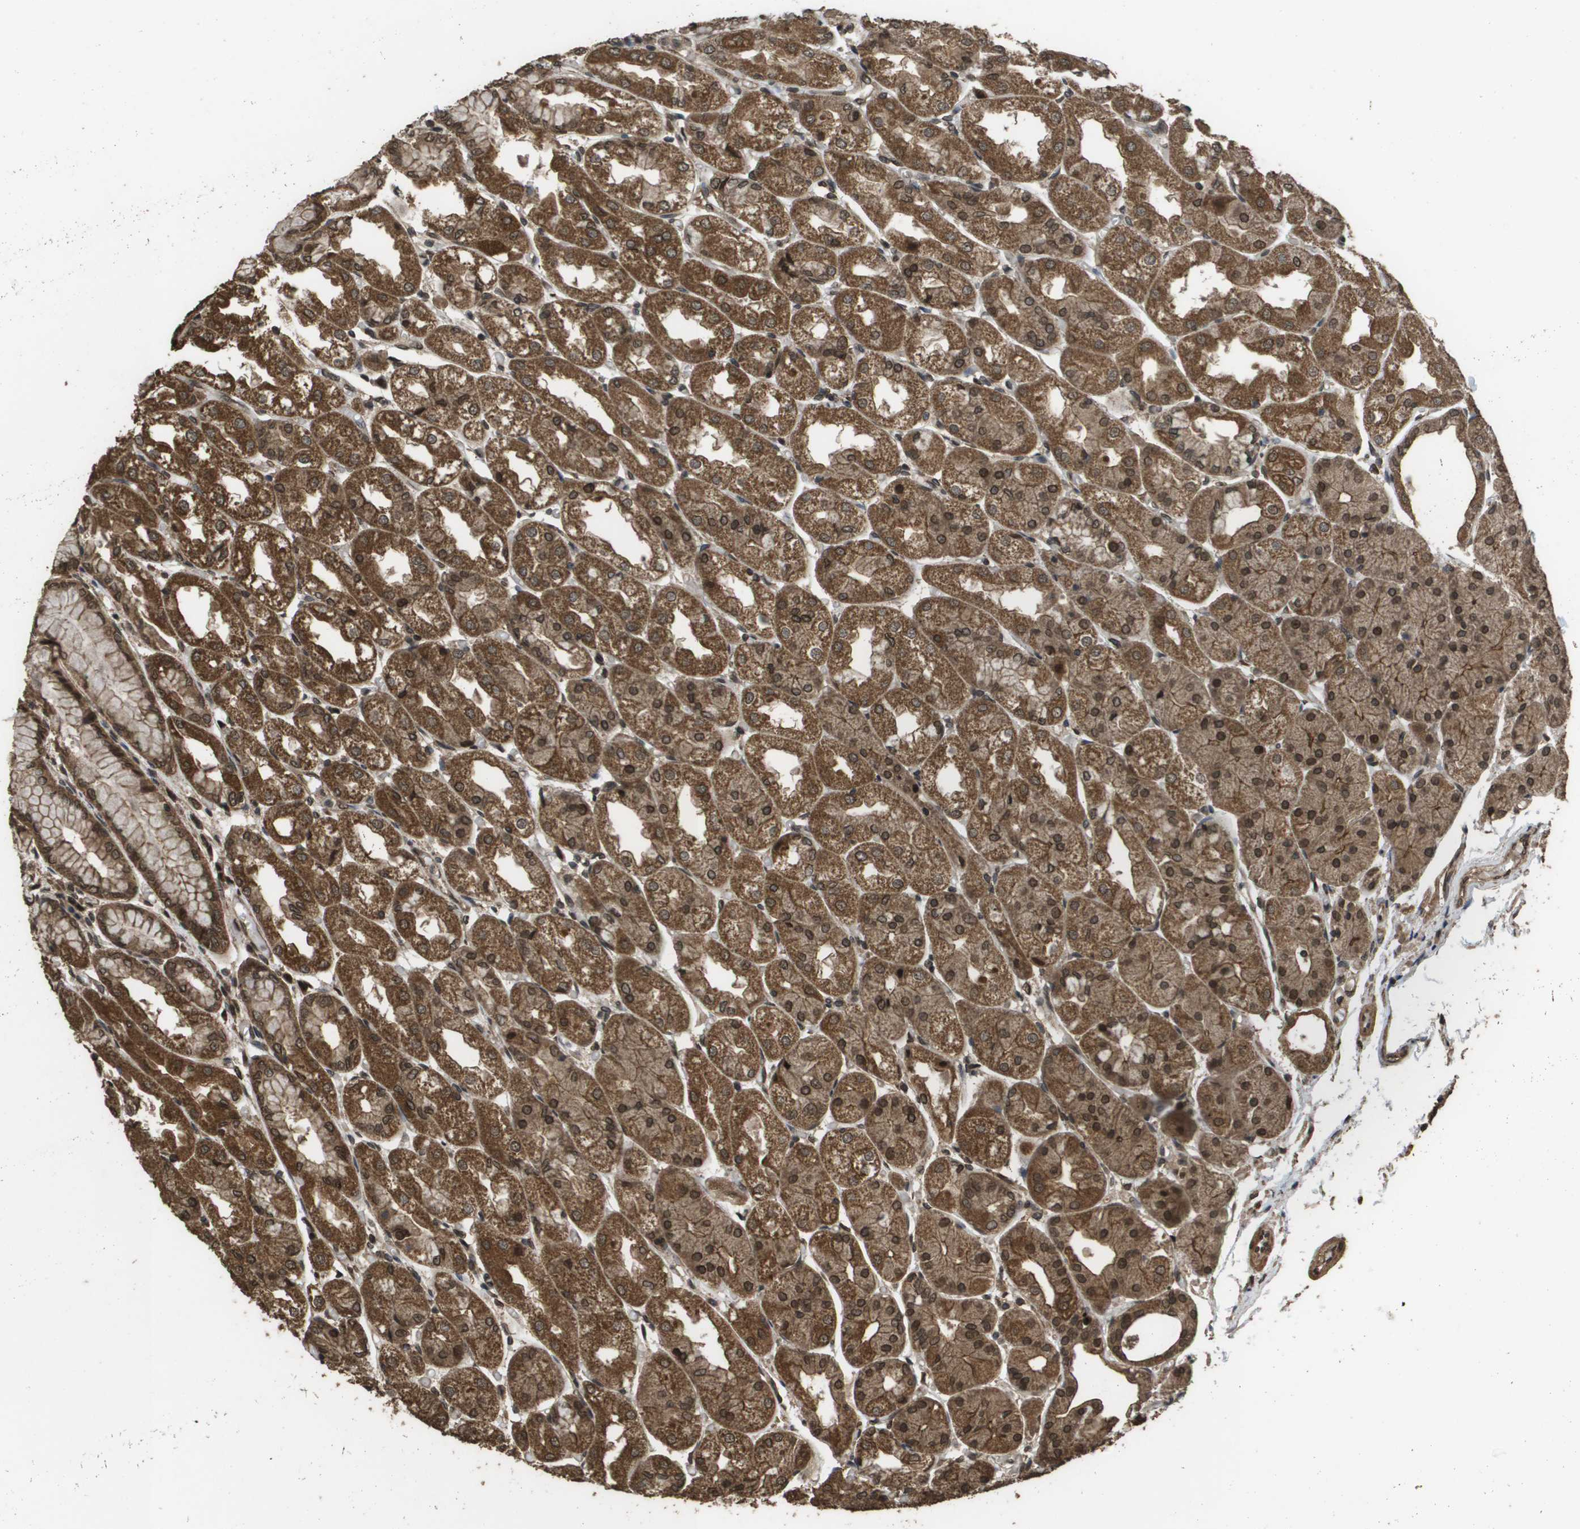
{"staining": {"intensity": "strong", "quantity": ">75%", "location": "cytoplasmic/membranous,nuclear"}, "tissue": "stomach", "cell_type": "Glandular cells", "image_type": "normal", "snomed": [{"axis": "morphology", "description": "Normal tissue, NOS"}, {"axis": "topography", "description": "Stomach, upper"}], "caption": "Immunohistochemical staining of unremarkable stomach exhibits high levels of strong cytoplasmic/membranous,nuclear expression in approximately >75% of glandular cells. Immunohistochemistry stains the protein of interest in brown and the nuclei are stained blue.", "gene": "AXIN2", "patient": {"sex": "male", "age": 72}}